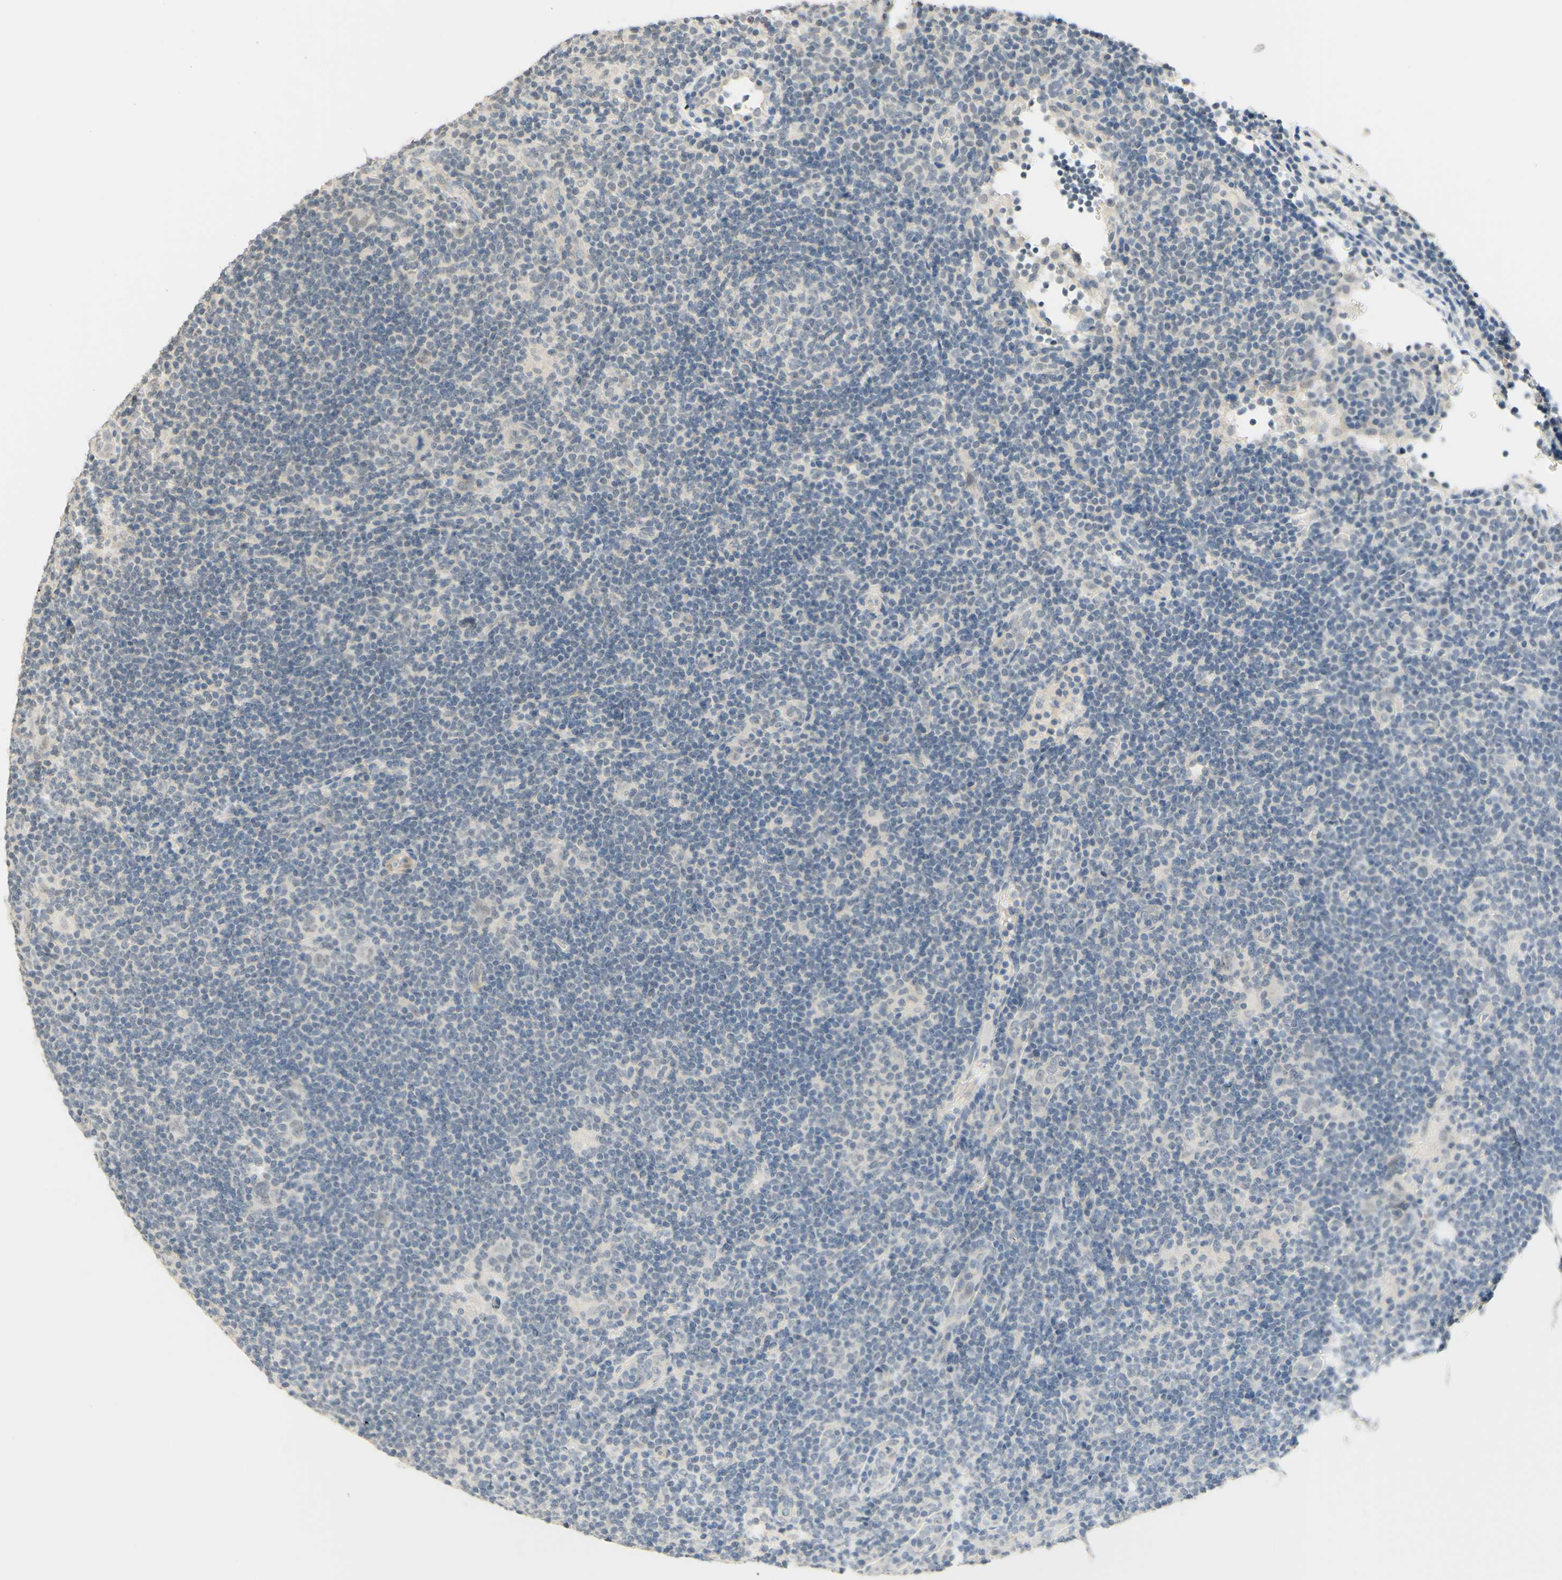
{"staining": {"intensity": "negative", "quantity": "none", "location": "none"}, "tissue": "lymphoma", "cell_type": "Tumor cells", "image_type": "cancer", "snomed": [{"axis": "morphology", "description": "Hodgkin's disease, NOS"}, {"axis": "topography", "description": "Lymph node"}], "caption": "Lymphoma stained for a protein using immunohistochemistry (IHC) reveals no staining tumor cells.", "gene": "MAG", "patient": {"sex": "female", "age": 57}}